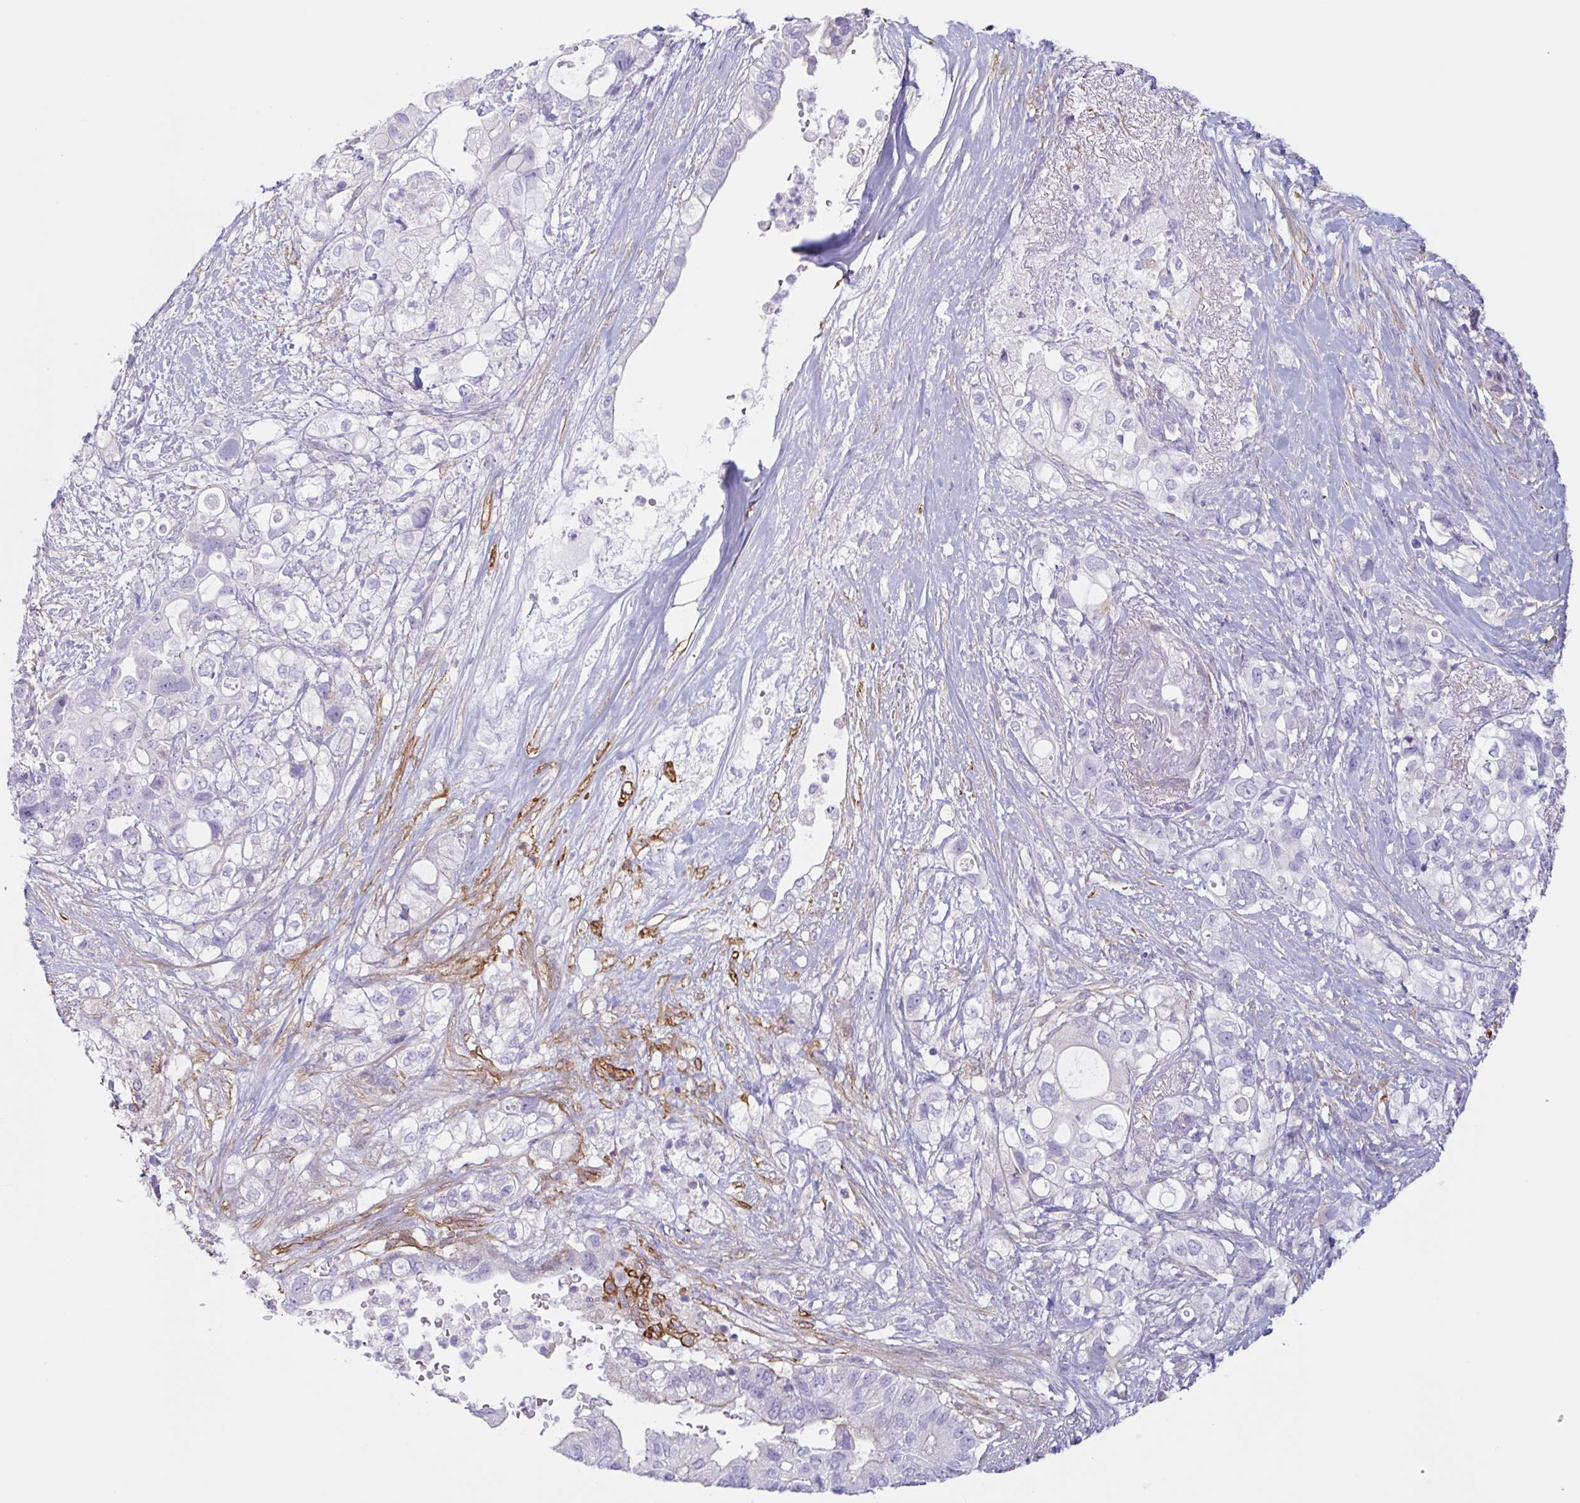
{"staining": {"intensity": "negative", "quantity": "none", "location": "none"}, "tissue": "pancreatic cancer", "cell_type": "Tumor cells", "image_type": "cancer", "snomed": [{"axis": "morphology", "description": "Adenocarcinoma, NOS"}, {"axis": "topography", "description": "Pancreas"}], "caption": "Pancreatic cancer stained for a protein using immunohistochemistry (IHC) reveals no staining tumor cells.", "gene": "MYH10", "patient": {"sex": "female", "age": 72}}